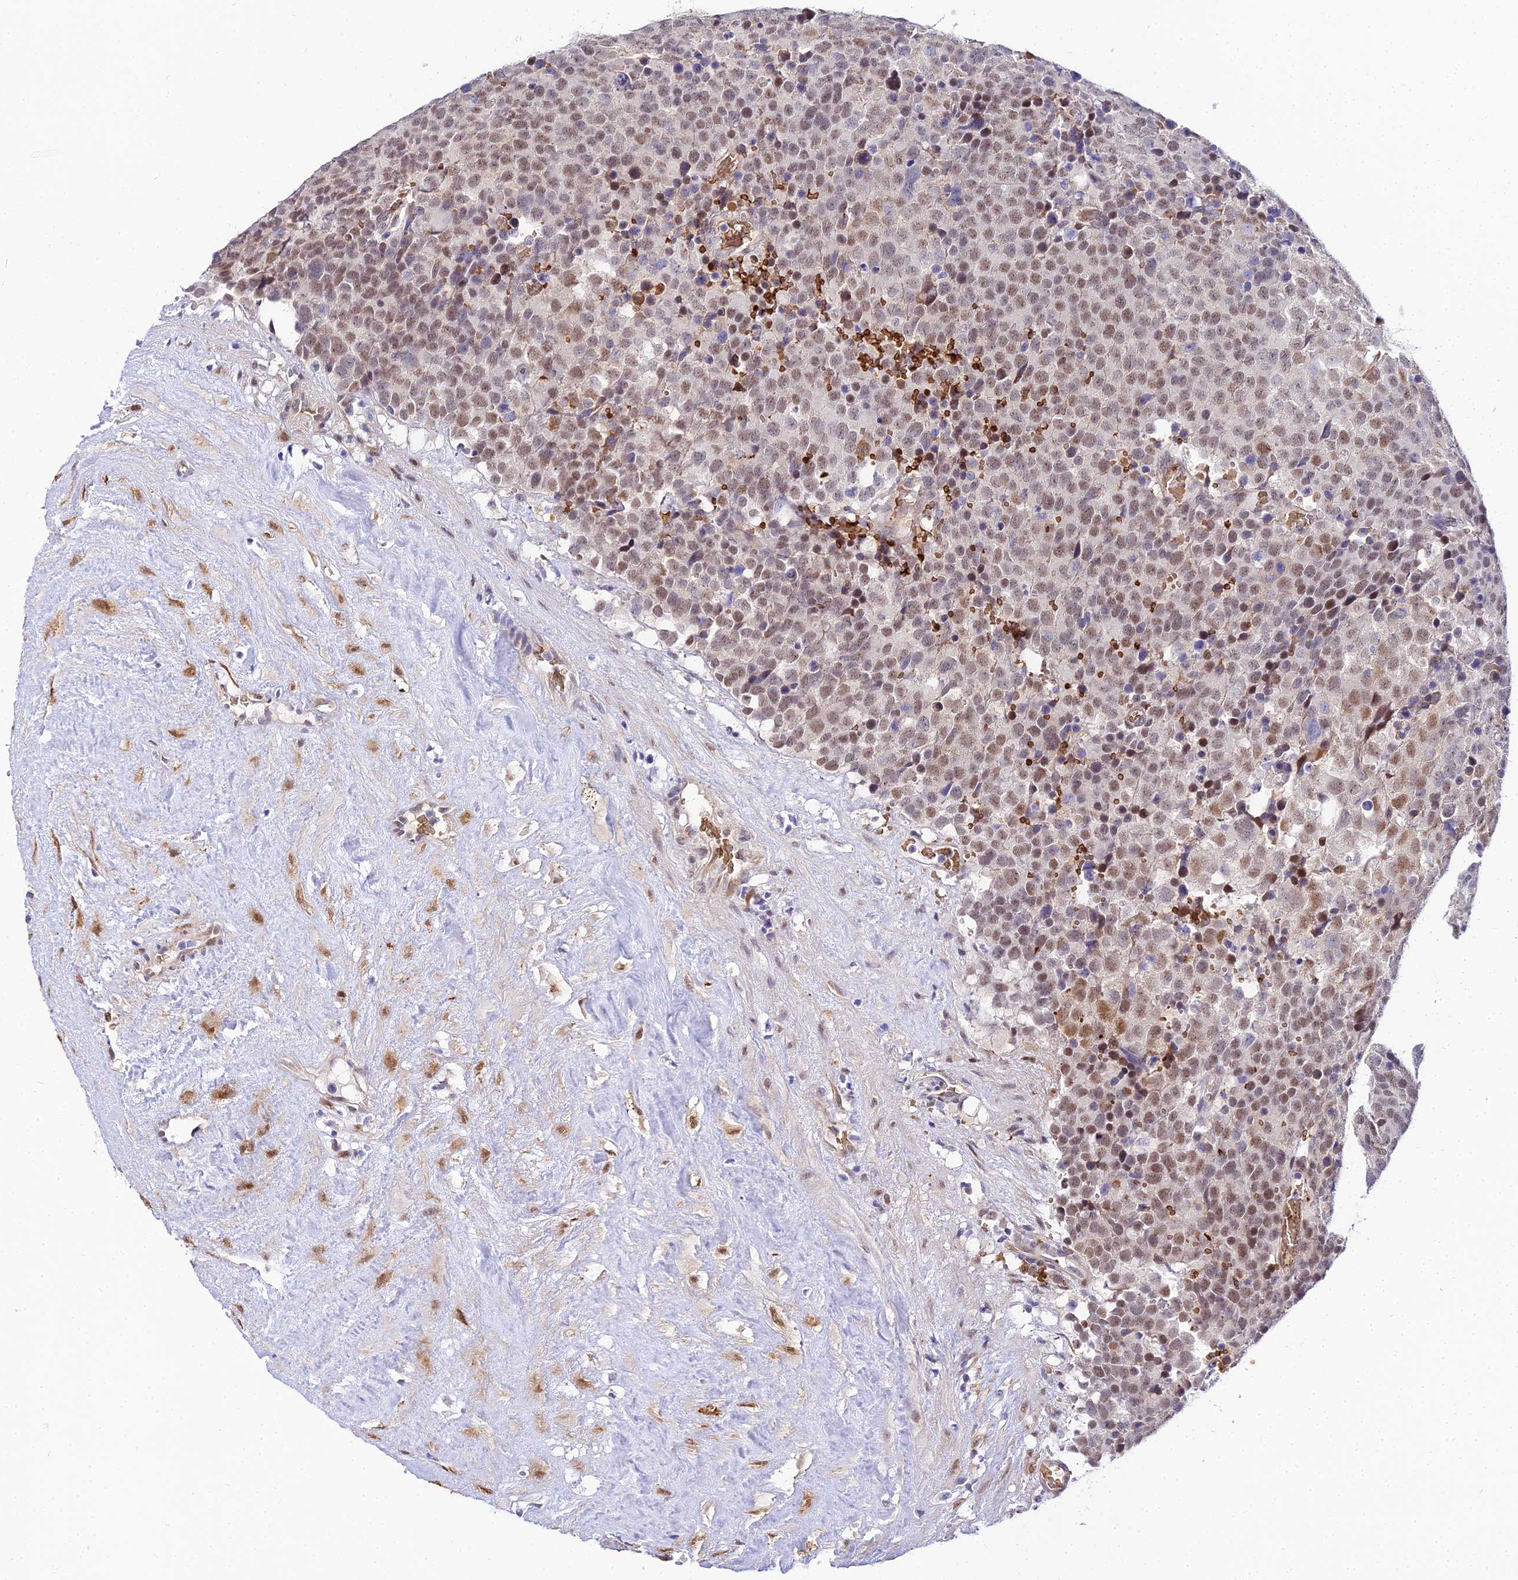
{"staining": {"intensity": "moderate", "quantity": ">75%", "location": "nuclear"}, "tissue": "testis cancer", "cell_type": "Tumor cells", "image_type": "cancer", "snomed": [{"axis": "morphology", "description": "Seminoma, NOS"}, {"axis": "topography", "description": "Testis"}], "caption": "IHC of testis seminoma reveals medium levels of moderate nuclear expression in about >75% of tumor cells.", "gene": "BCL9", "patient": {"sex": "male", "age": 71}}